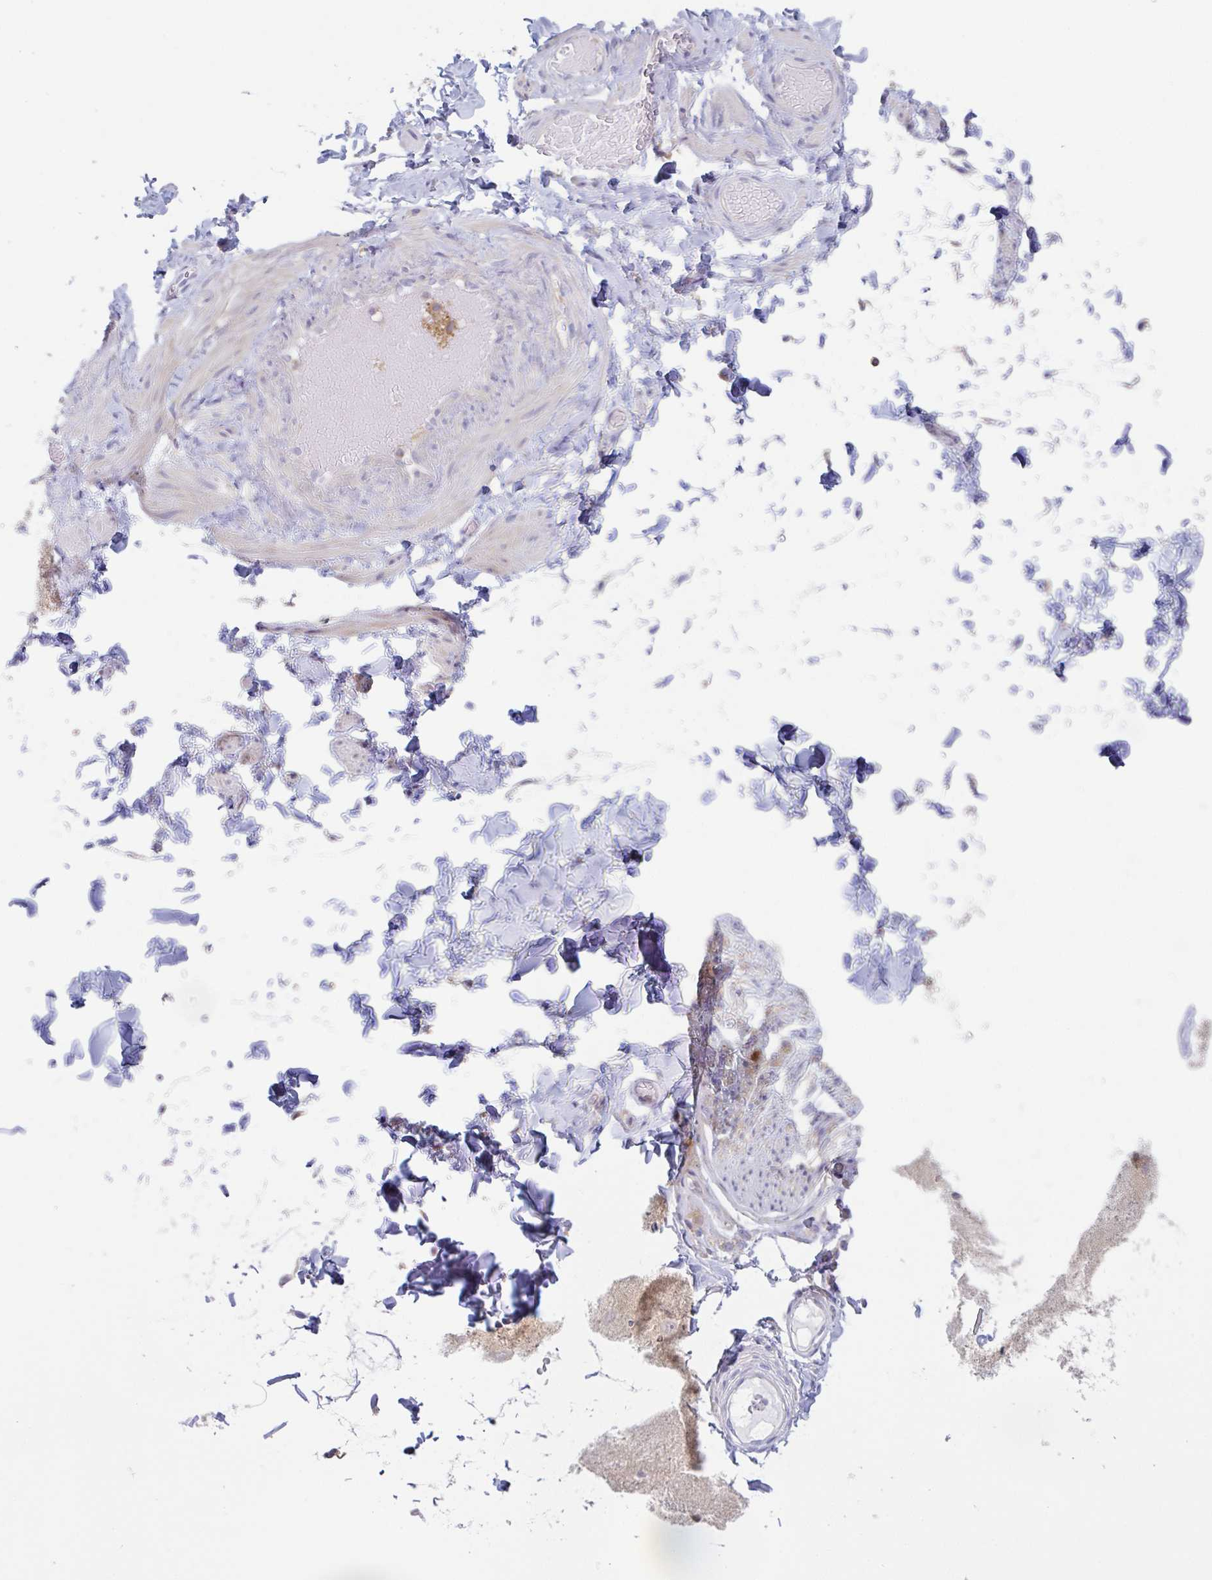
{"staining": {"intensity": "negative", "quantity": "none", "location": "none"}, "tissue": "adipose tissue", "cell_type": "Adipocytes", "image_type": "normal", "snomed": [{"axis": "morphology", "description": "Normal tissue, NOS"}, {"axis": "topography", "description": "Soft tissue"}, {"axis": "topography", "description": "Adipose tissue"}, {"axis": "topography", "description": "Vascular tissue"}, {"axis": "topography", "description": "Peripheral nerve tissue"}], "caption": "The histopathology image reveals no staining of adipocytes in benign adipose tissue.", "gene": "AMPD2", "patient": {"sex": "male", "age": 29}}